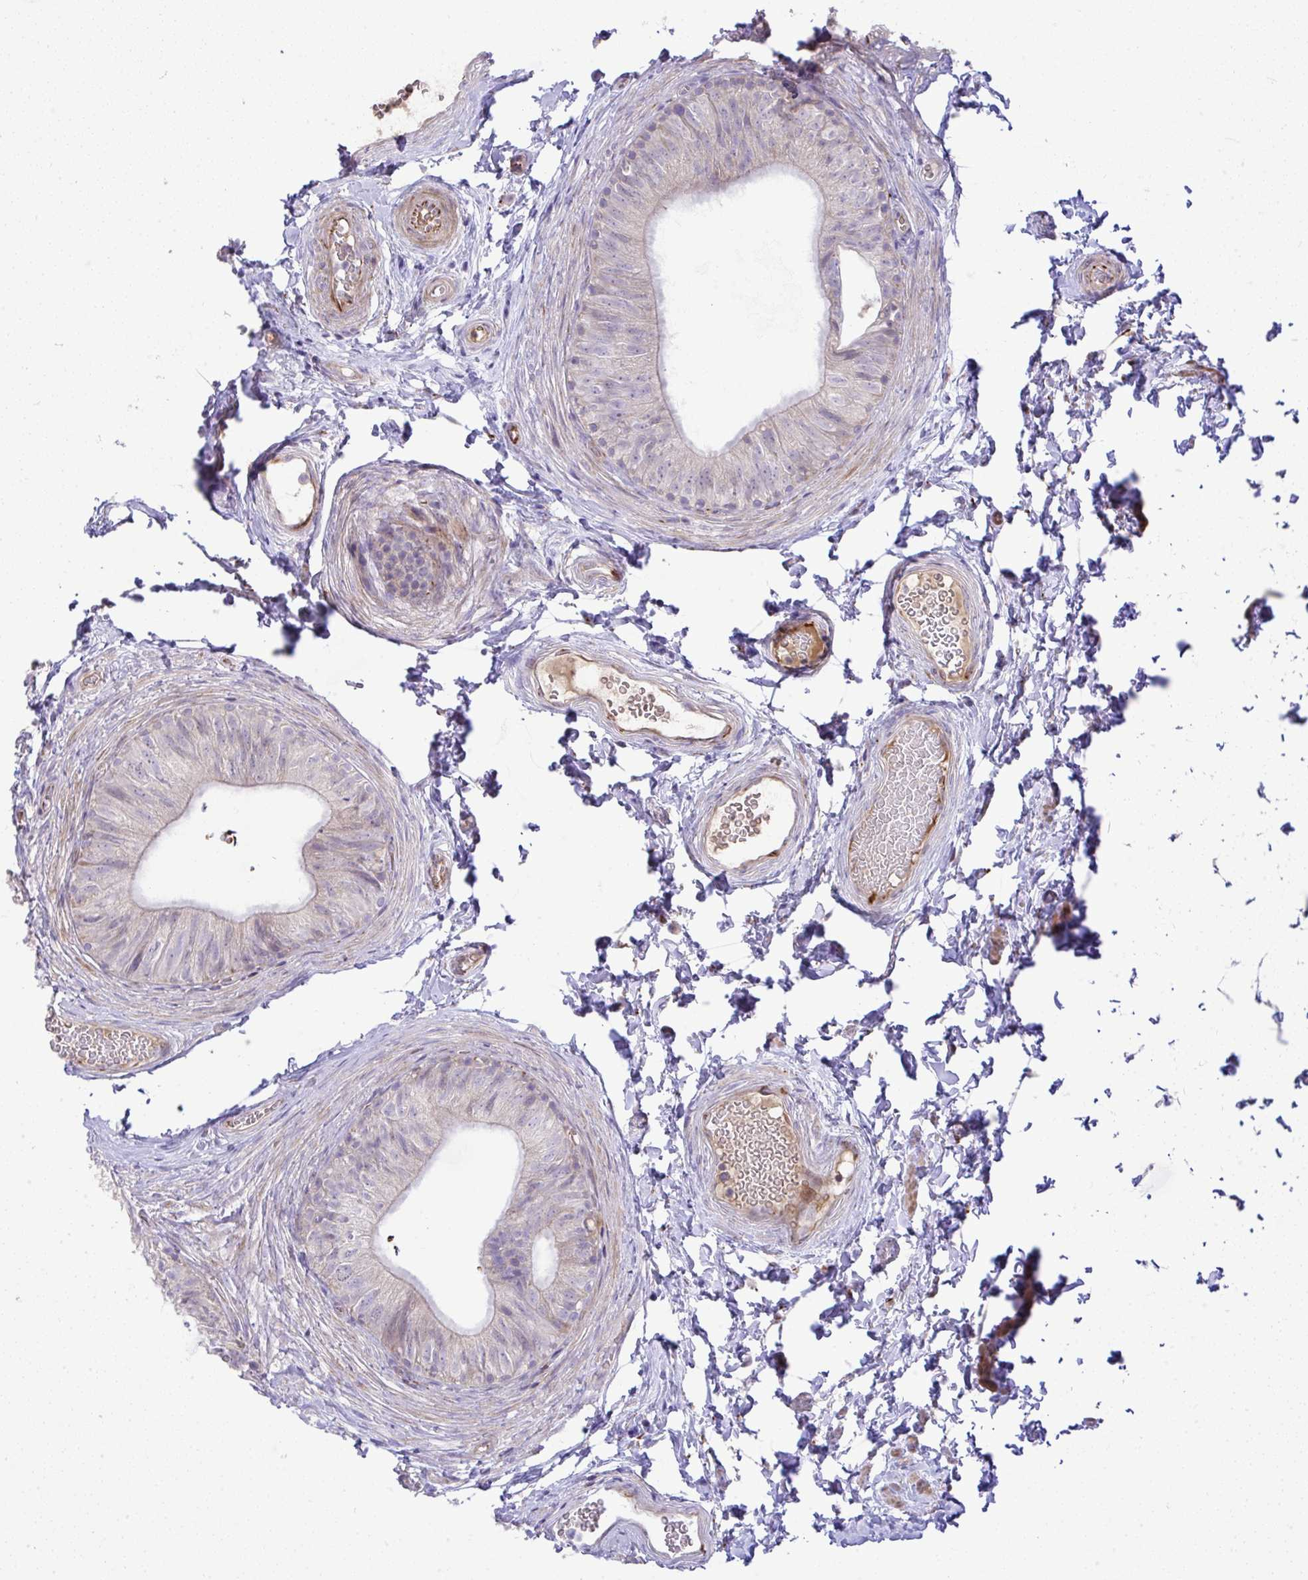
{"staining": {"intensity": "negative", "quantity": "none", "location": "none"}, "tissue": "epididymis", "cell_type": "Glandular cells", "image_type": "normal", "snomed": [{"axis": "morphology", "description": "Normal tissue, NOS"}, {"axis": "topography", "description": "Epididymis, spermatic cord, NOS"}, {"axis": "topography", "description": "Epididymis"}, {"axis": "topography", "description": "Peripheral nerve tissue"}], "caption": "This is an immunohistochemistry photomicrograph of normal epididymis. There is no staining in glandular cells.", "gene": "GRID2", "patient": {"sex": "male", "age": 29}}